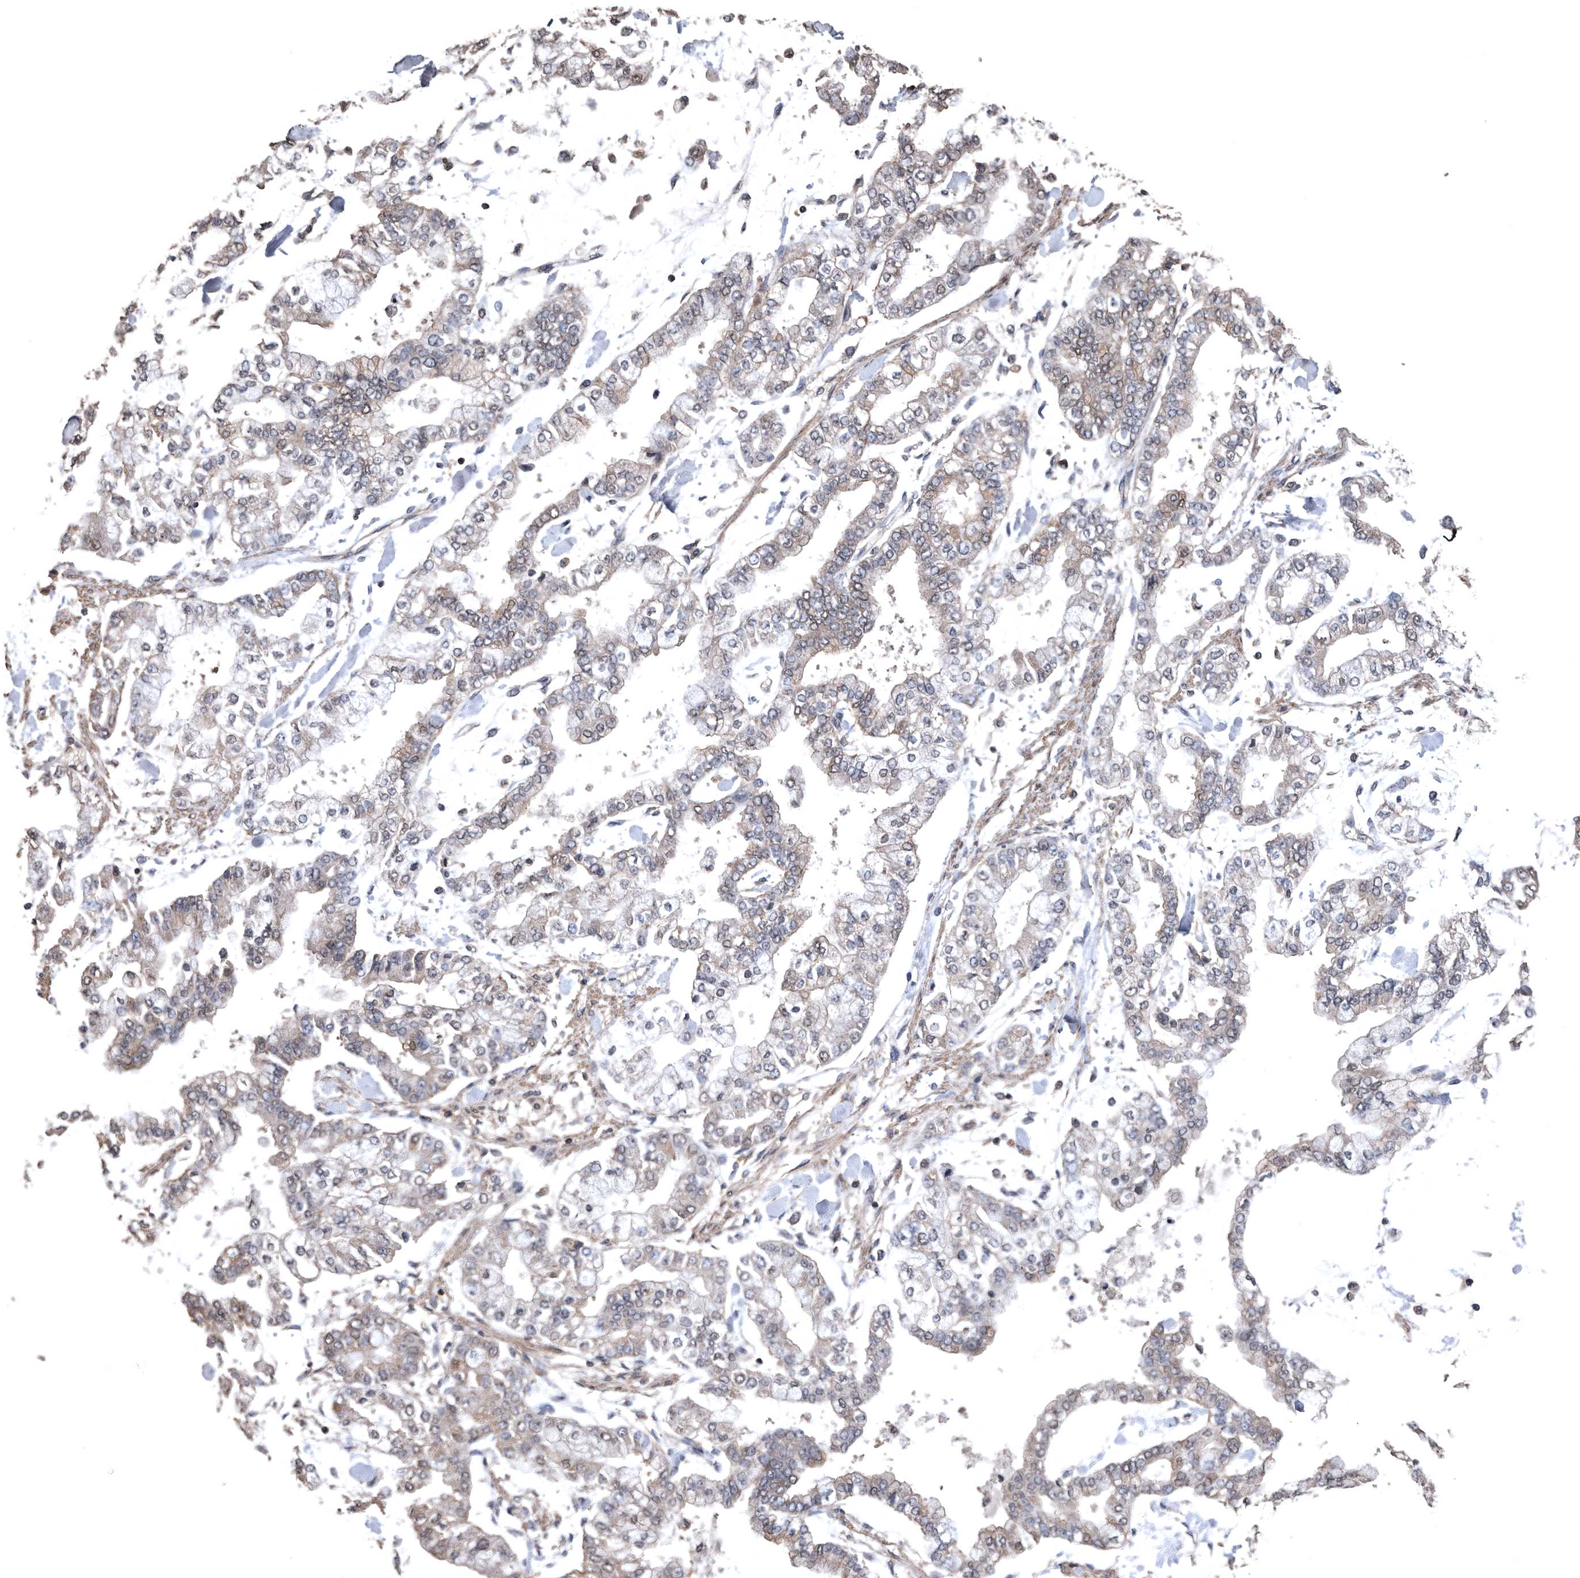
{"staining": {"intensity": "weak", "quantity": "<25%", "location": "cytoplasmic/membranous"}, "tissue": "stomach cancer", "cell_type": "Tumor cells", "image_type": "cancer", "snomed": [{"axis": "morphology", "description": "Normal tissue, NOS"}, {"axis": "morphology", "description": "Adenocarcinoma, NOS"}, {"axis": "topography", "description": "Stomach, upper"}, {"axis": "topography", "description": "Stomach"}], "caption": "IHC photomicrograph of neoplastic tissue: human stomach cancer (adenocarcinoma) stained with DAB displays no significant protein staining in tumor cells.", "gene": "NRBP1", "patient": {"sex": "male", "age": 76}}